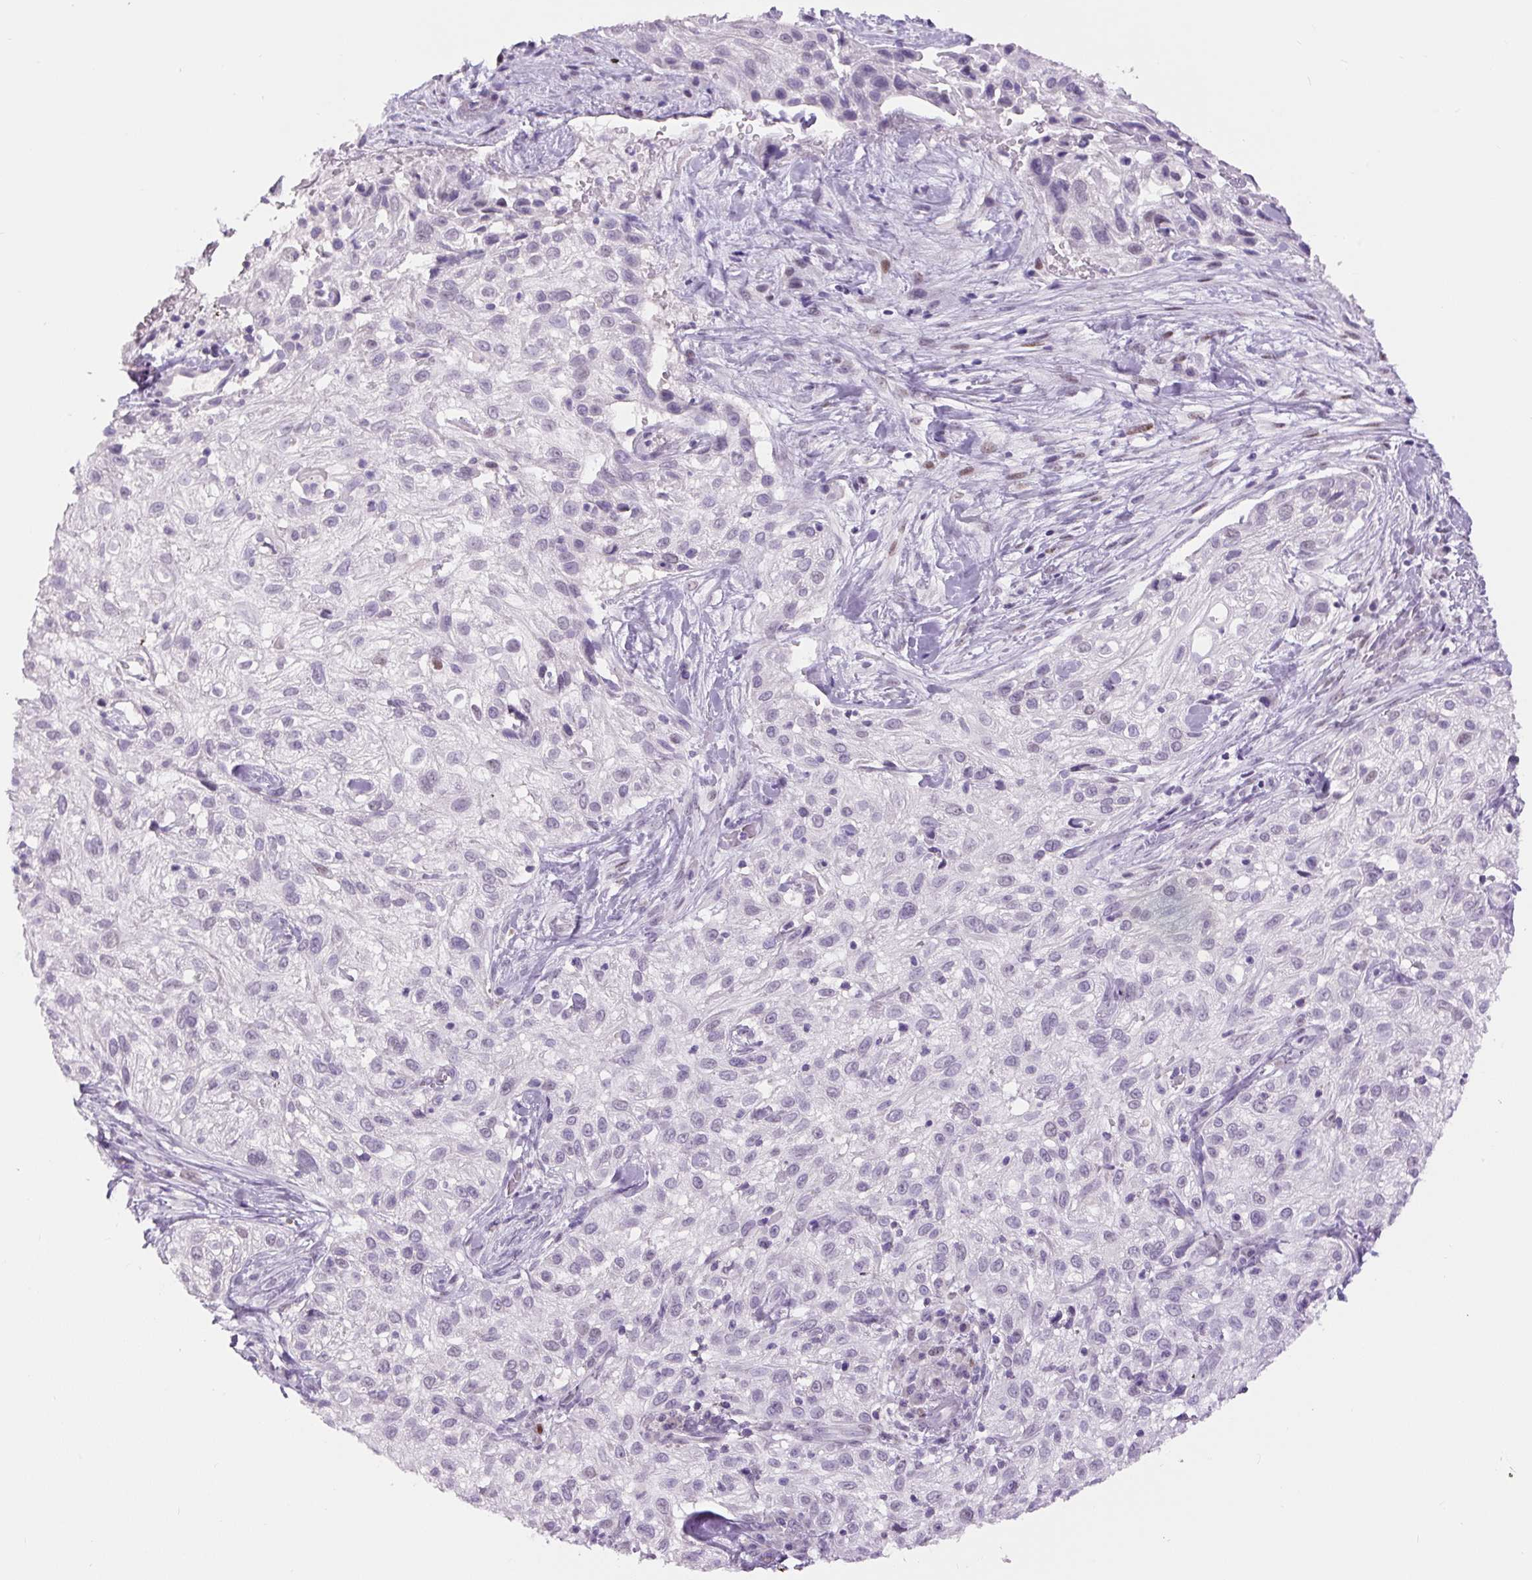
{"staining": {"intensity": "negative", "quantity": "none", "location": "none"}, "tissue": "skin cancer", "cell_type": "Tumor cells", "image_type": "cancer", "snomed": [{"axis": "morphology", "description": "Squamous cell carcinoma, NOS"}, {"axis": "topography", "description": "Skin"}], "caption": "DAB immunohistochemical staining of skin cancer exhibits no significant staining in tumor cells. (Stains: DAB IHC with hematoxylin counter stain, Microscopy: brightfield microscopy at high magnification).", "gene": "SIX1", "patient": {"sex": "male", "age": 82}}